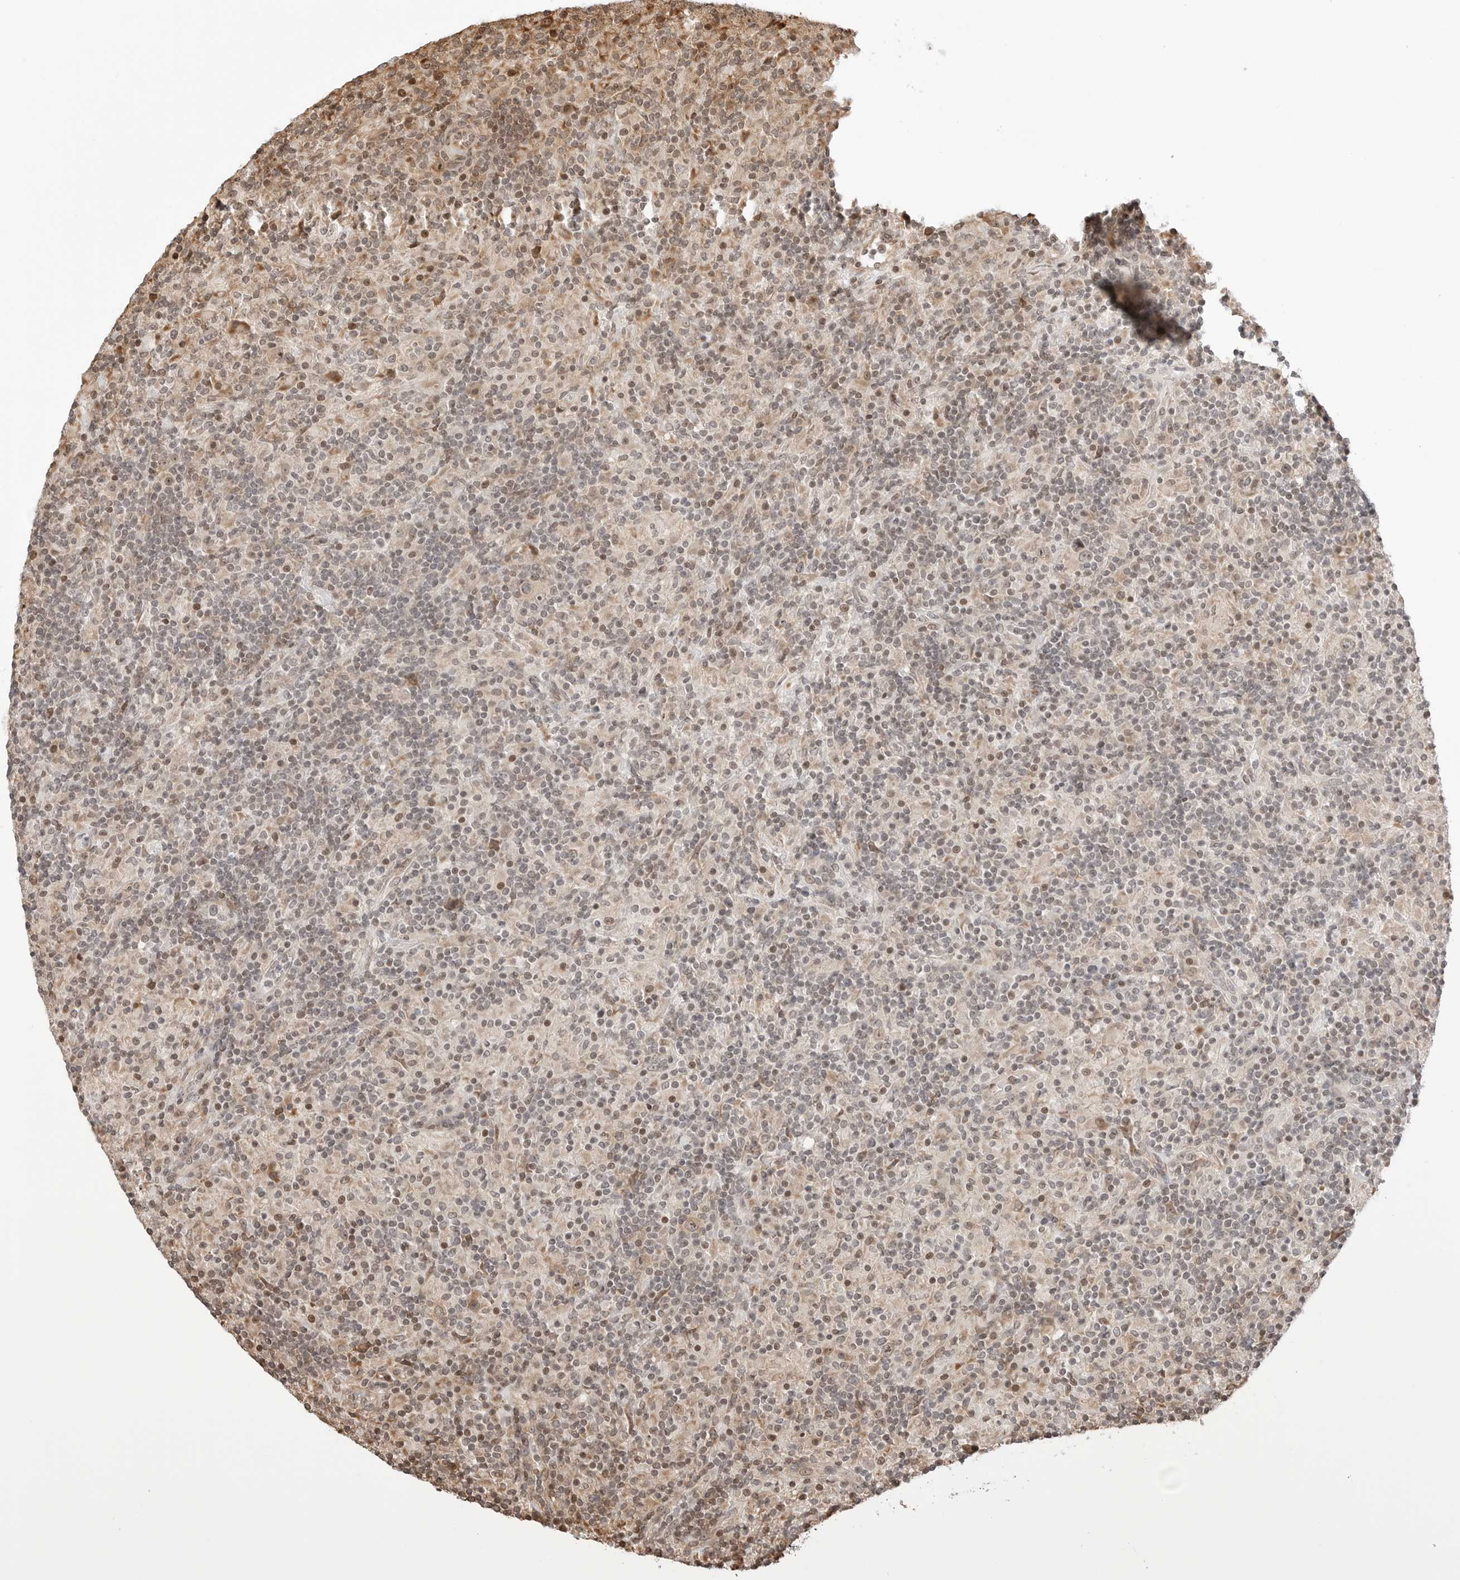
{"staining": {"intensity": "moderate", "quantity": "<25%", "location": "nuclear"}, "tissue": "lymphoma", "cell_type": "Tumor cells", "image_type": "cancer", "snomed": [{"axis": "morphology", "description": "Hodgkin's disease, NOS"}, {"axis": "topography", "description": "Lymph node"}], "caption": "Immunohistochemistry (IHC) (DAB (3,3'-diaminobenzidine)) staining of human Hodgkin's disease reveals moderate nuclear protein staining in about <25% of tumor cells. (DAB (3,3'-diaminobenzidine) IHC with brightfield microscopy, high magnification).", "gene": "FKBP14", "patient": {"sex": "male", "age": 70}}